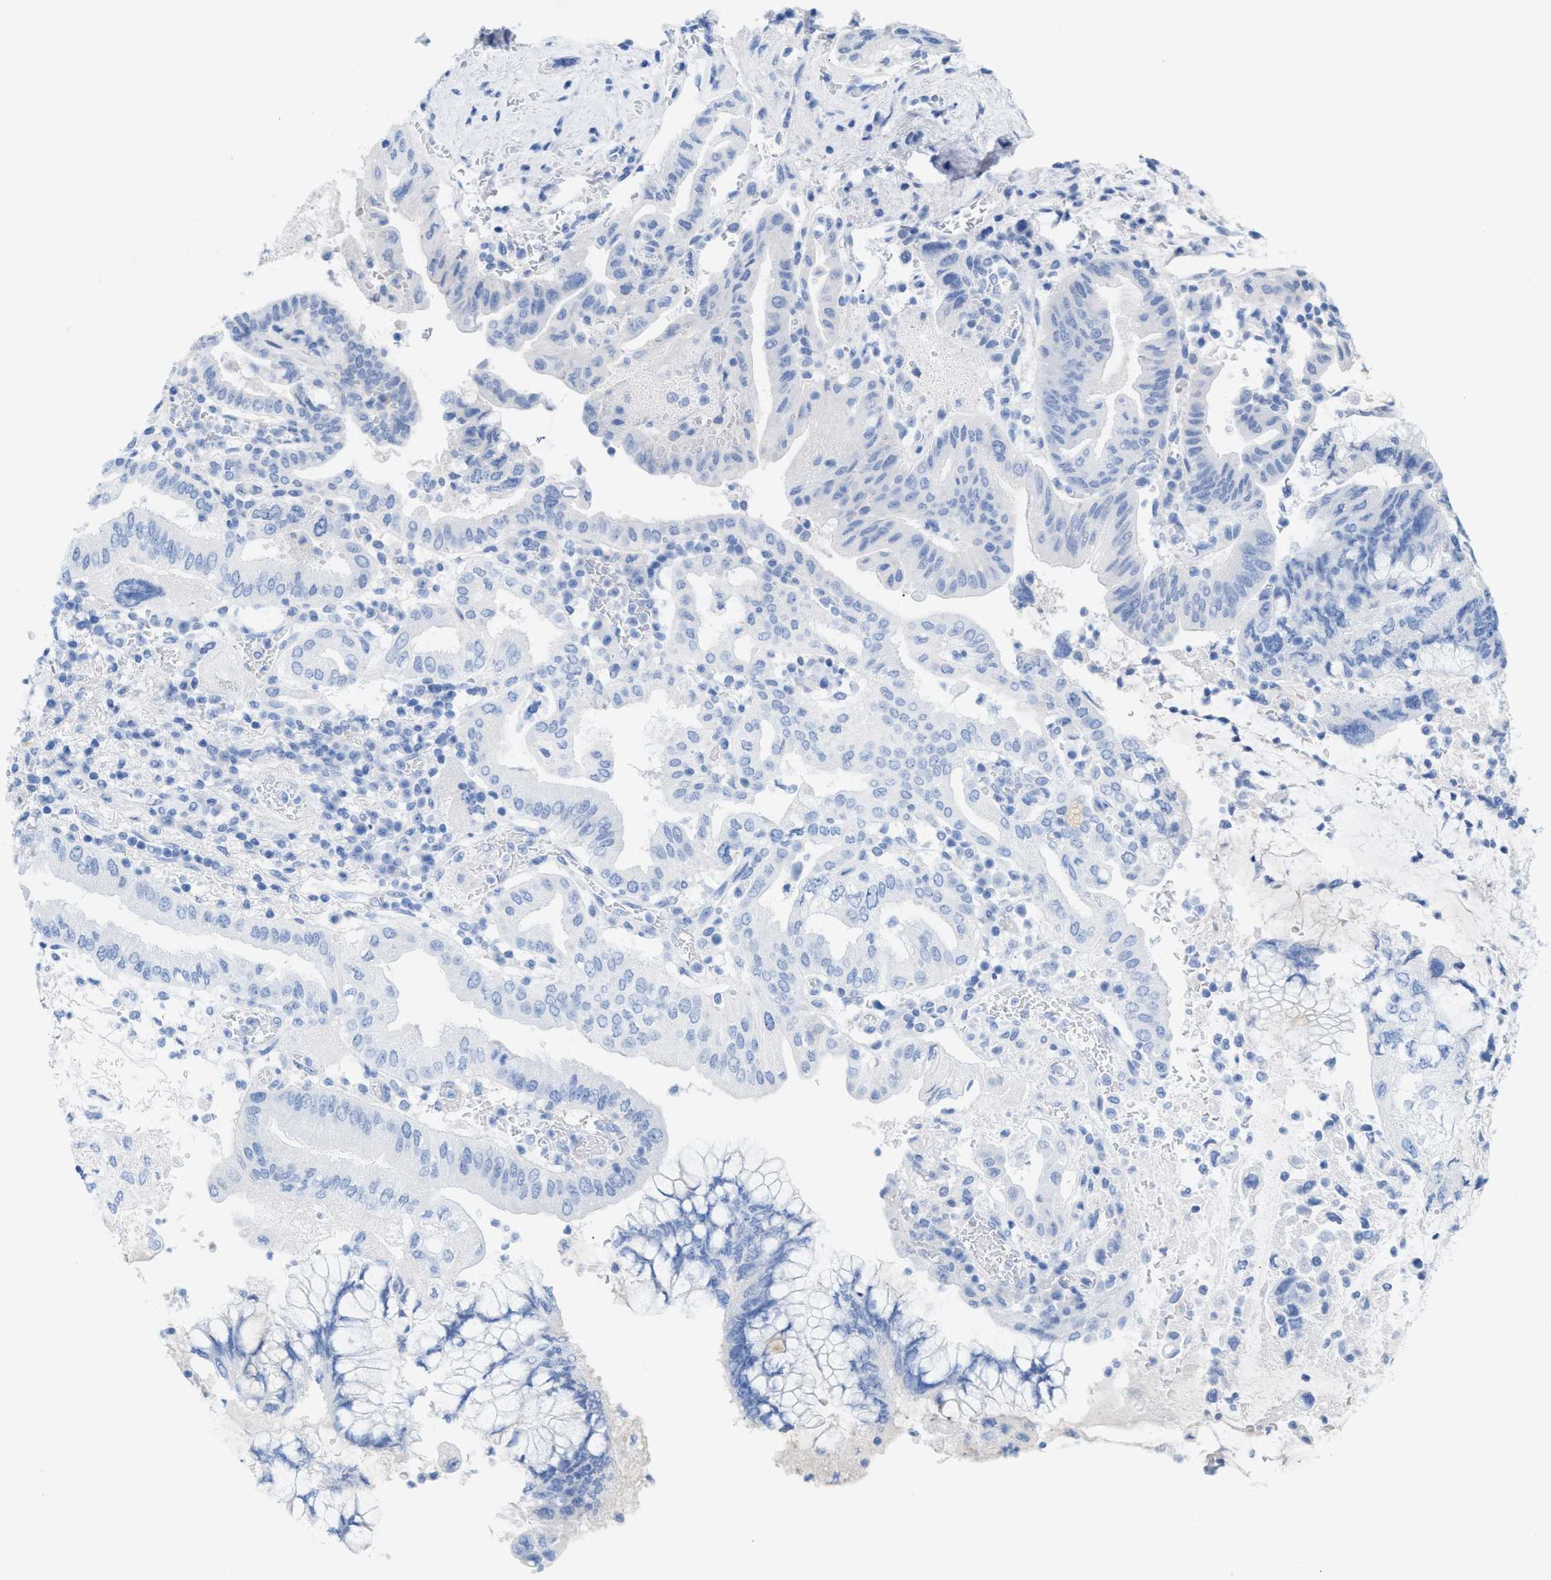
{"staining": {"intensity": "negative", "quantity": "none", "location": "none"}, "tissue": "pancreatic cancer", "cell_type": "Tumor cells", "image_type": "cancer", "snomed": [{"axis": "morphology", "description": "Adenocarcinoma, NOS"}, {"axis": "topography", "description": "Pancreas"}], "caption": "Immunohistochemistry micrograph of neoplastic tissue: human pancreatic cancer stained with DAB (3,3'-diaminobenzidine) shows no significant protein positivity in tumor cells.", "gene": "ANKFN1", "patient": {"sex": "female", "age": 73}}